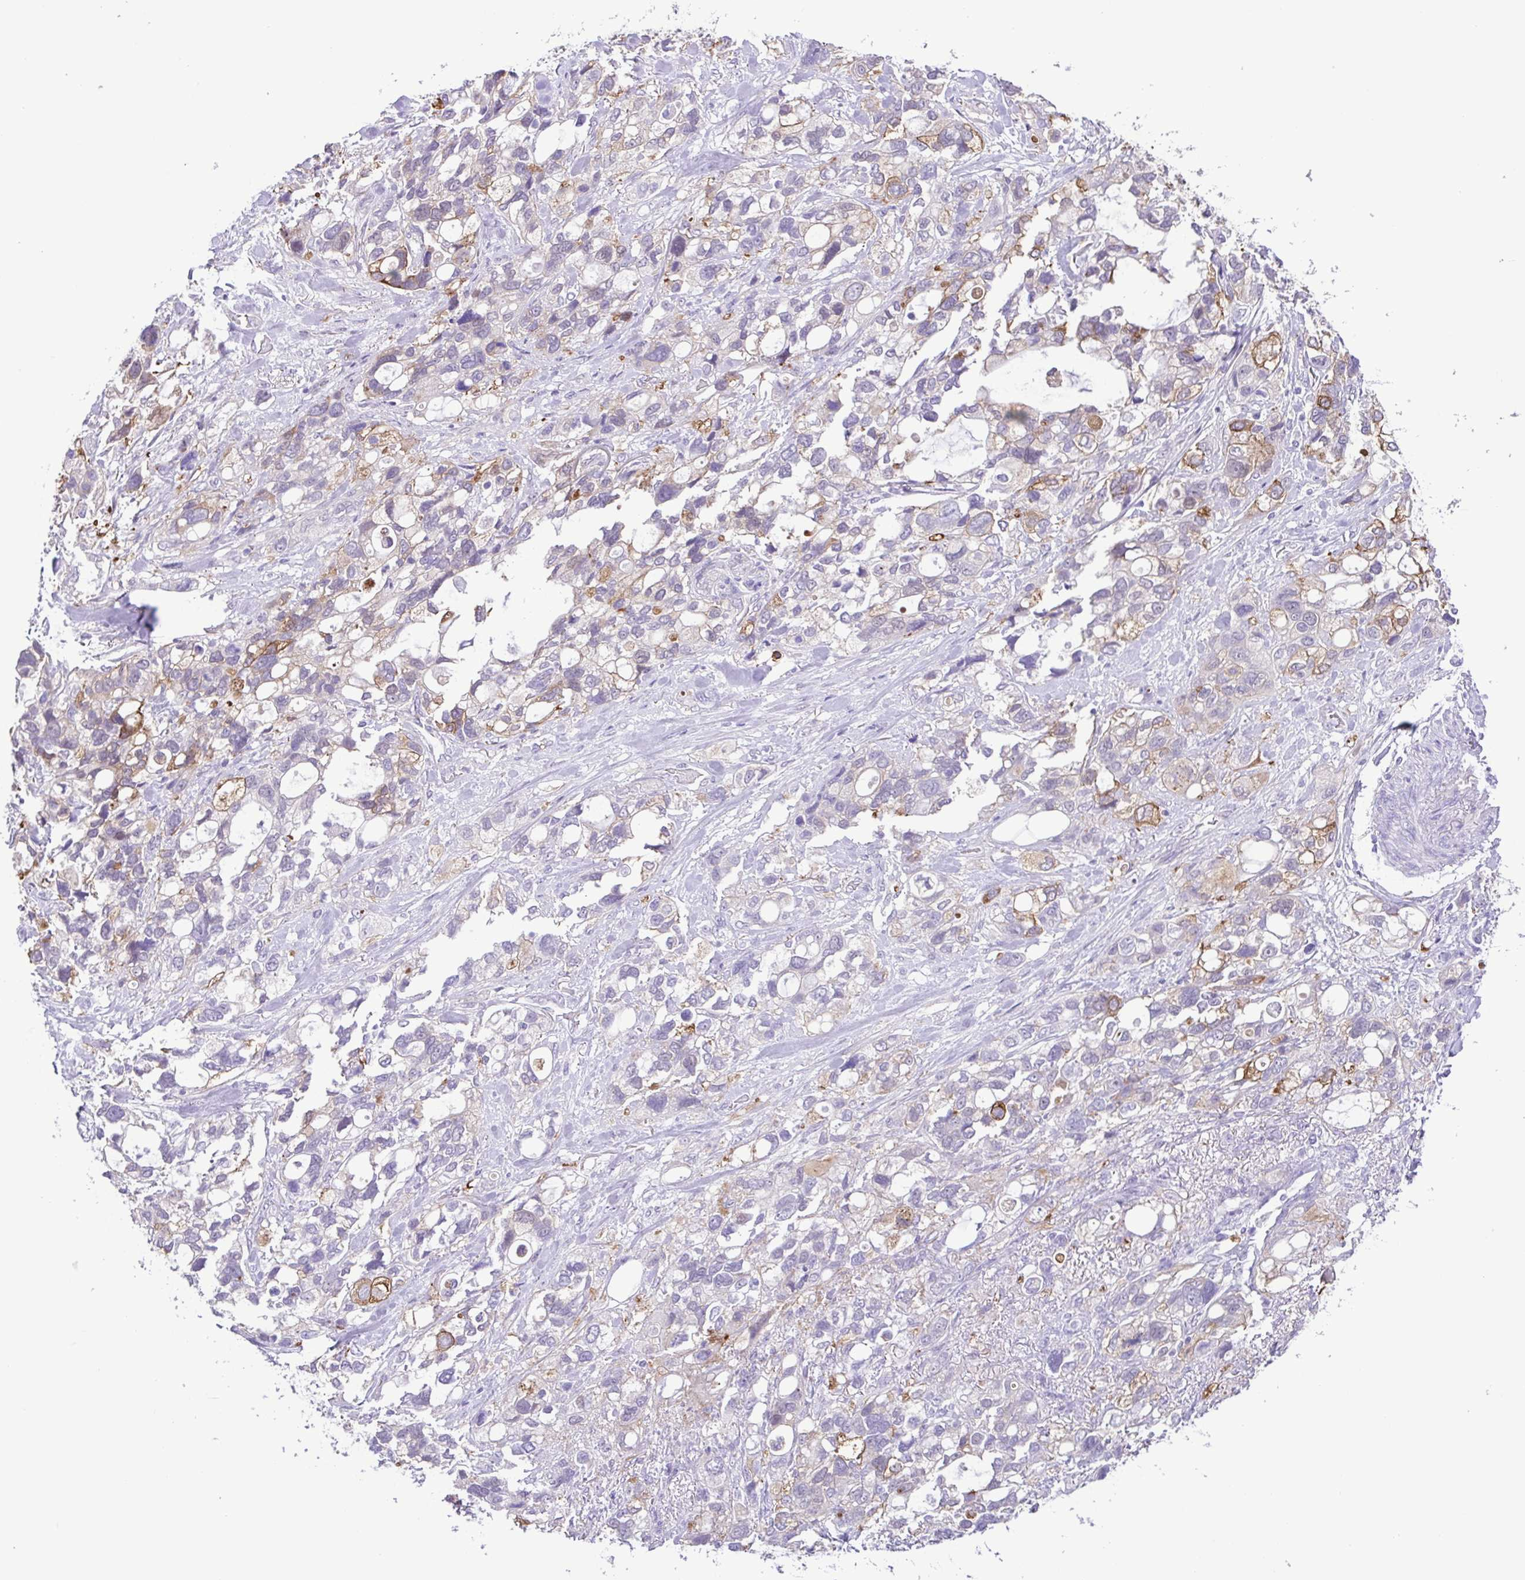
{"staining": {"intensity": "moderate", "quantity": "25%-75%", "location": "cytoplasmic/membranous"}, "tissue": "stomach cancer", "cell_type": "Tumor cells", "image_type": "cancer", "snomed": [{"axis": "morphology", "description": "Adenocarcinoma, NOS"}, {"axis": "topography", "description": "Stomach, upper"}], "caption": "The photomicrograph displays staining of adenocarcinoma (stomach), revealing moderate cytoplasmic/membranous protein staining (brown color) within tumor cells. The staining was performed using DAB, with brown indicating positive protein expression. Nuclei are stained blue with hematoxylin.", "gene": "DCLK2", "patient": {"sex": "female", "age": 81}}